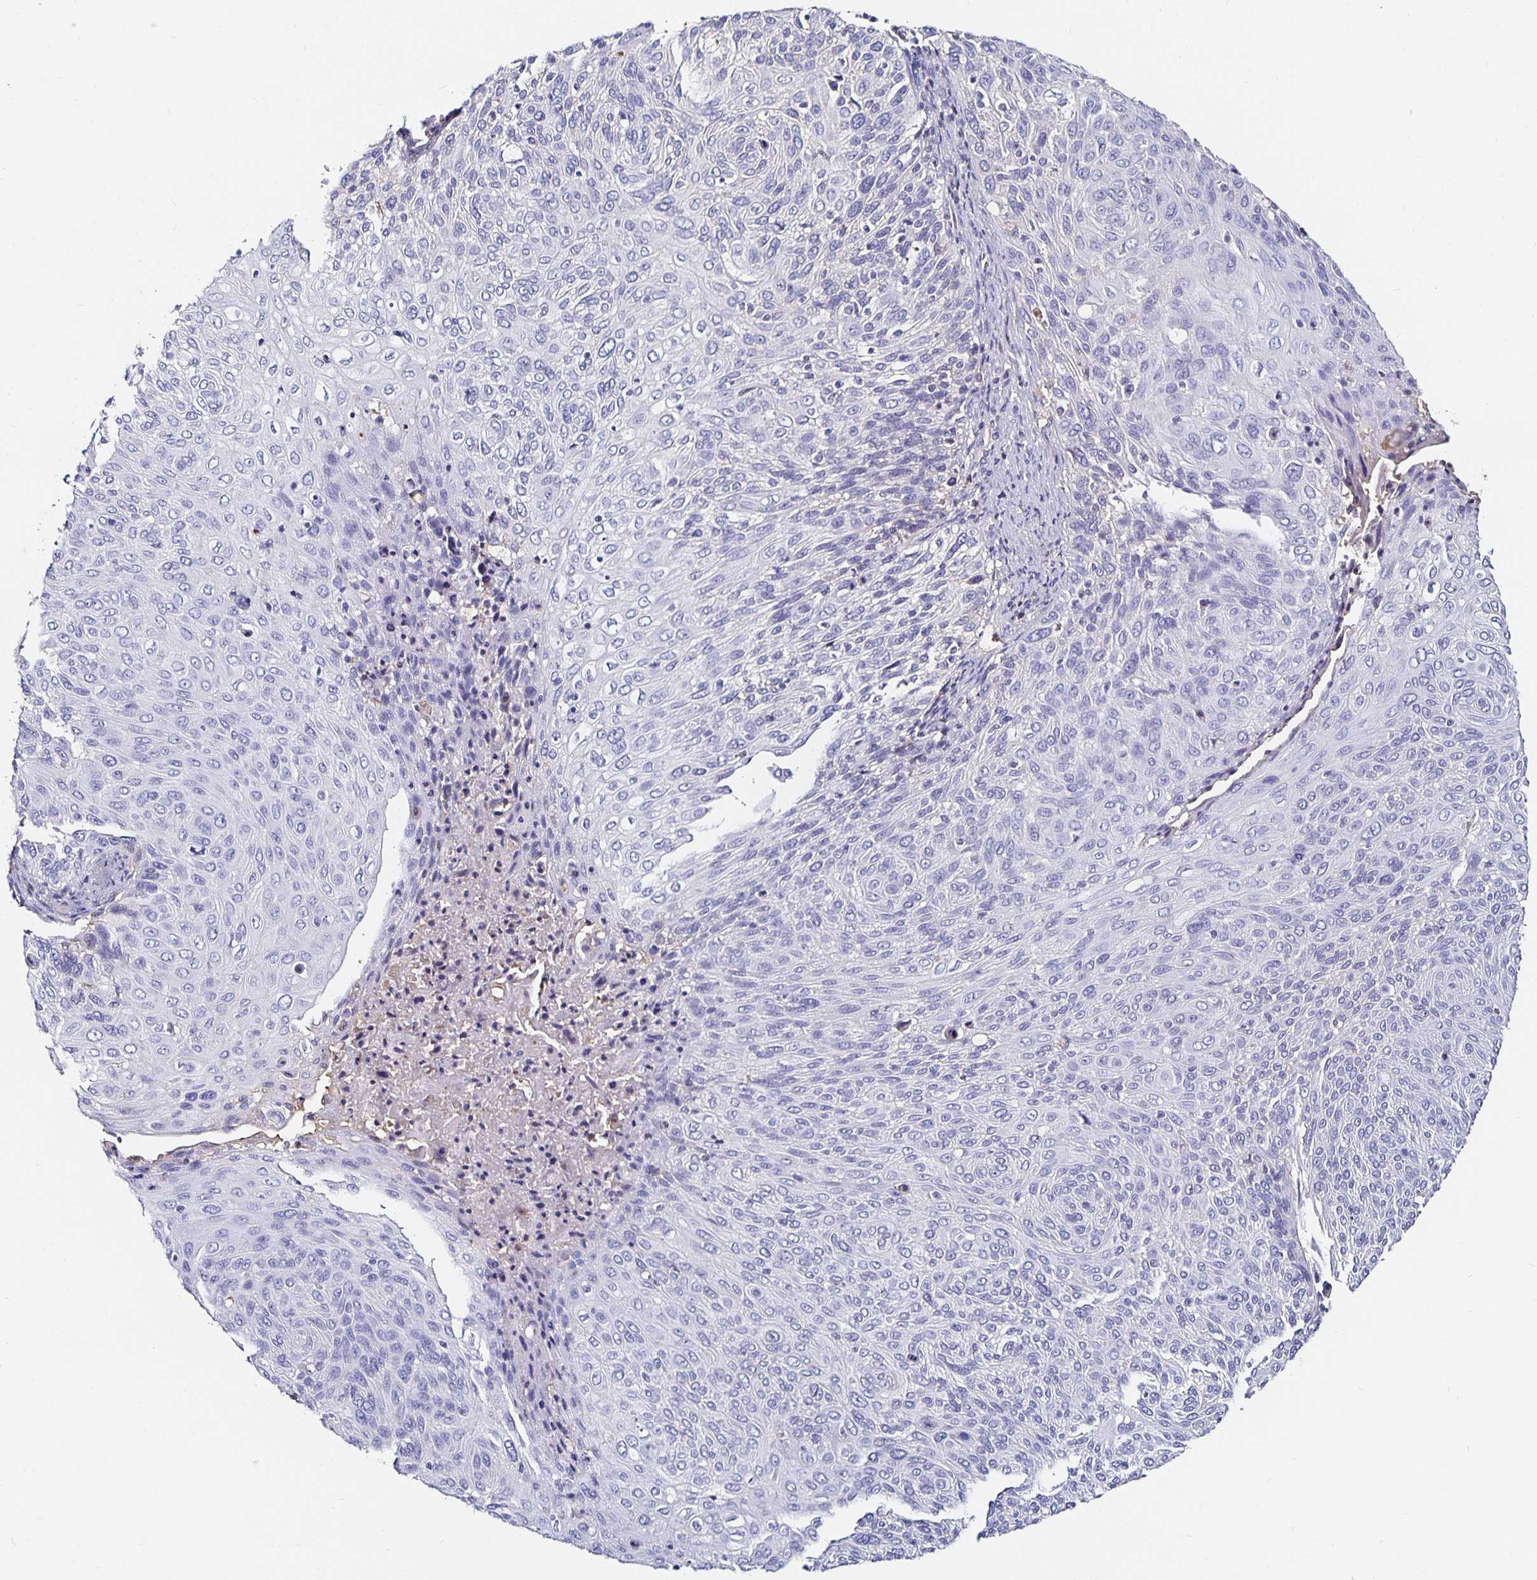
{"staining": {"intensity": "negative", "quantity": "none", "location": "none"}, "tissue": "cervical cancer", "cell_type": "Tumor cells", "image_type": "cancer", "snomed": [{"axis": "morphology", "description": "Squamous cell carcinoma, NOS"}, {"axis": "topography", "description": "Cervix"}], "caption": "Tumor cells are negative for protein expression in human cervical squamous cell carcinoma.", "gene": "TTR", "patient": {"sex": "female", "age": 31}}